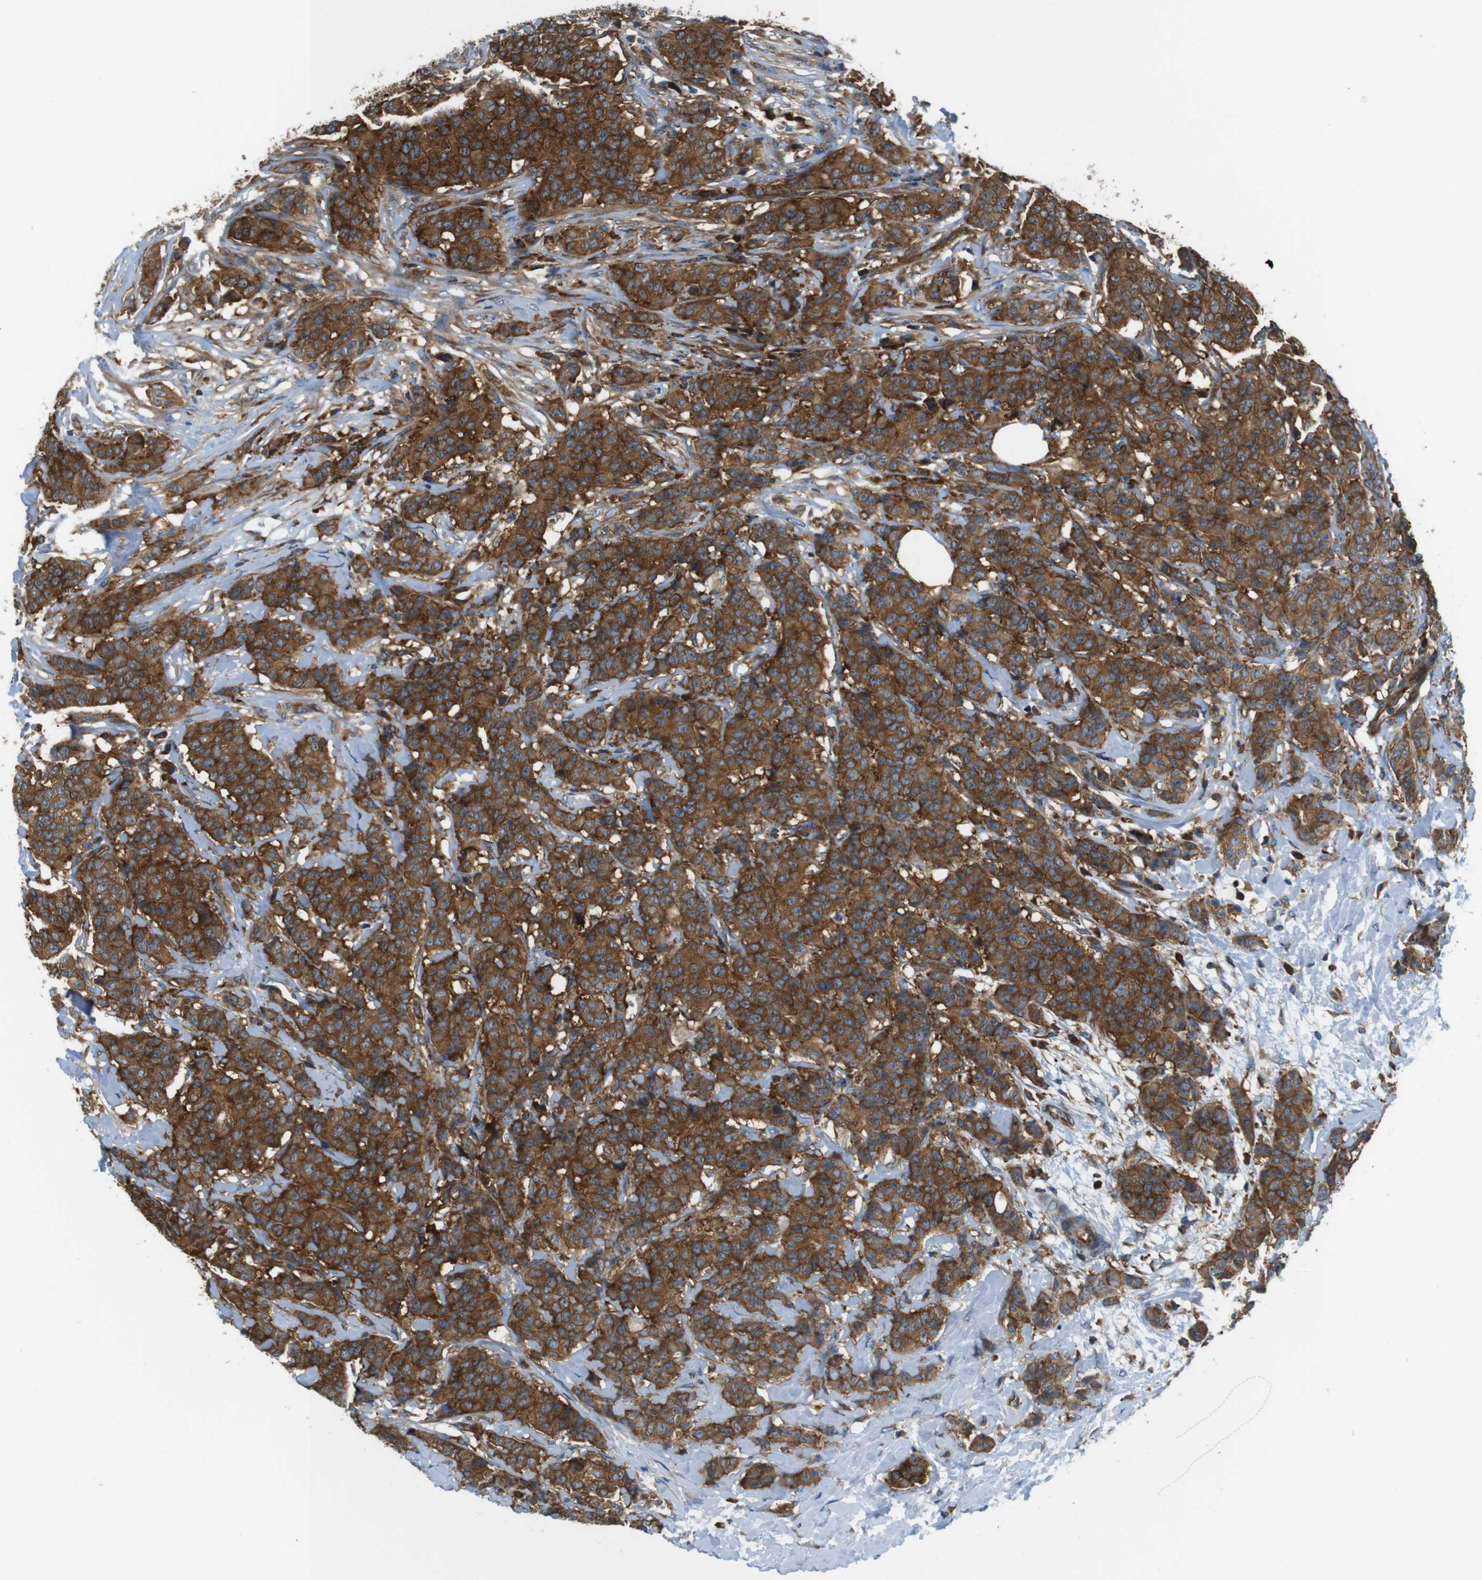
{"staining": {"intensity": "strong", "quantity": ">75%", "location": "cytoplasmic/membranous"}, "tissue": "breast cancer", "cell_type": "Tumor cells", "image_type": "cancer", "snomed": [{"axis": "morphology", "description": "Normal tissue, NOS"}, {"axis": "morphology", "description": "Duct carcinoma"}, {"axis": "topography", "description": "Breast"}], "caption": "Breast cancer (infiltrating ductal carcinoma) was stained to show a protein in brown. There is high levels of strong cytoplasmic/membranous staining in approximately >75% of tumor cells.", "gene": "TSC1", "patient": {"sex": "female", "age": 40}}